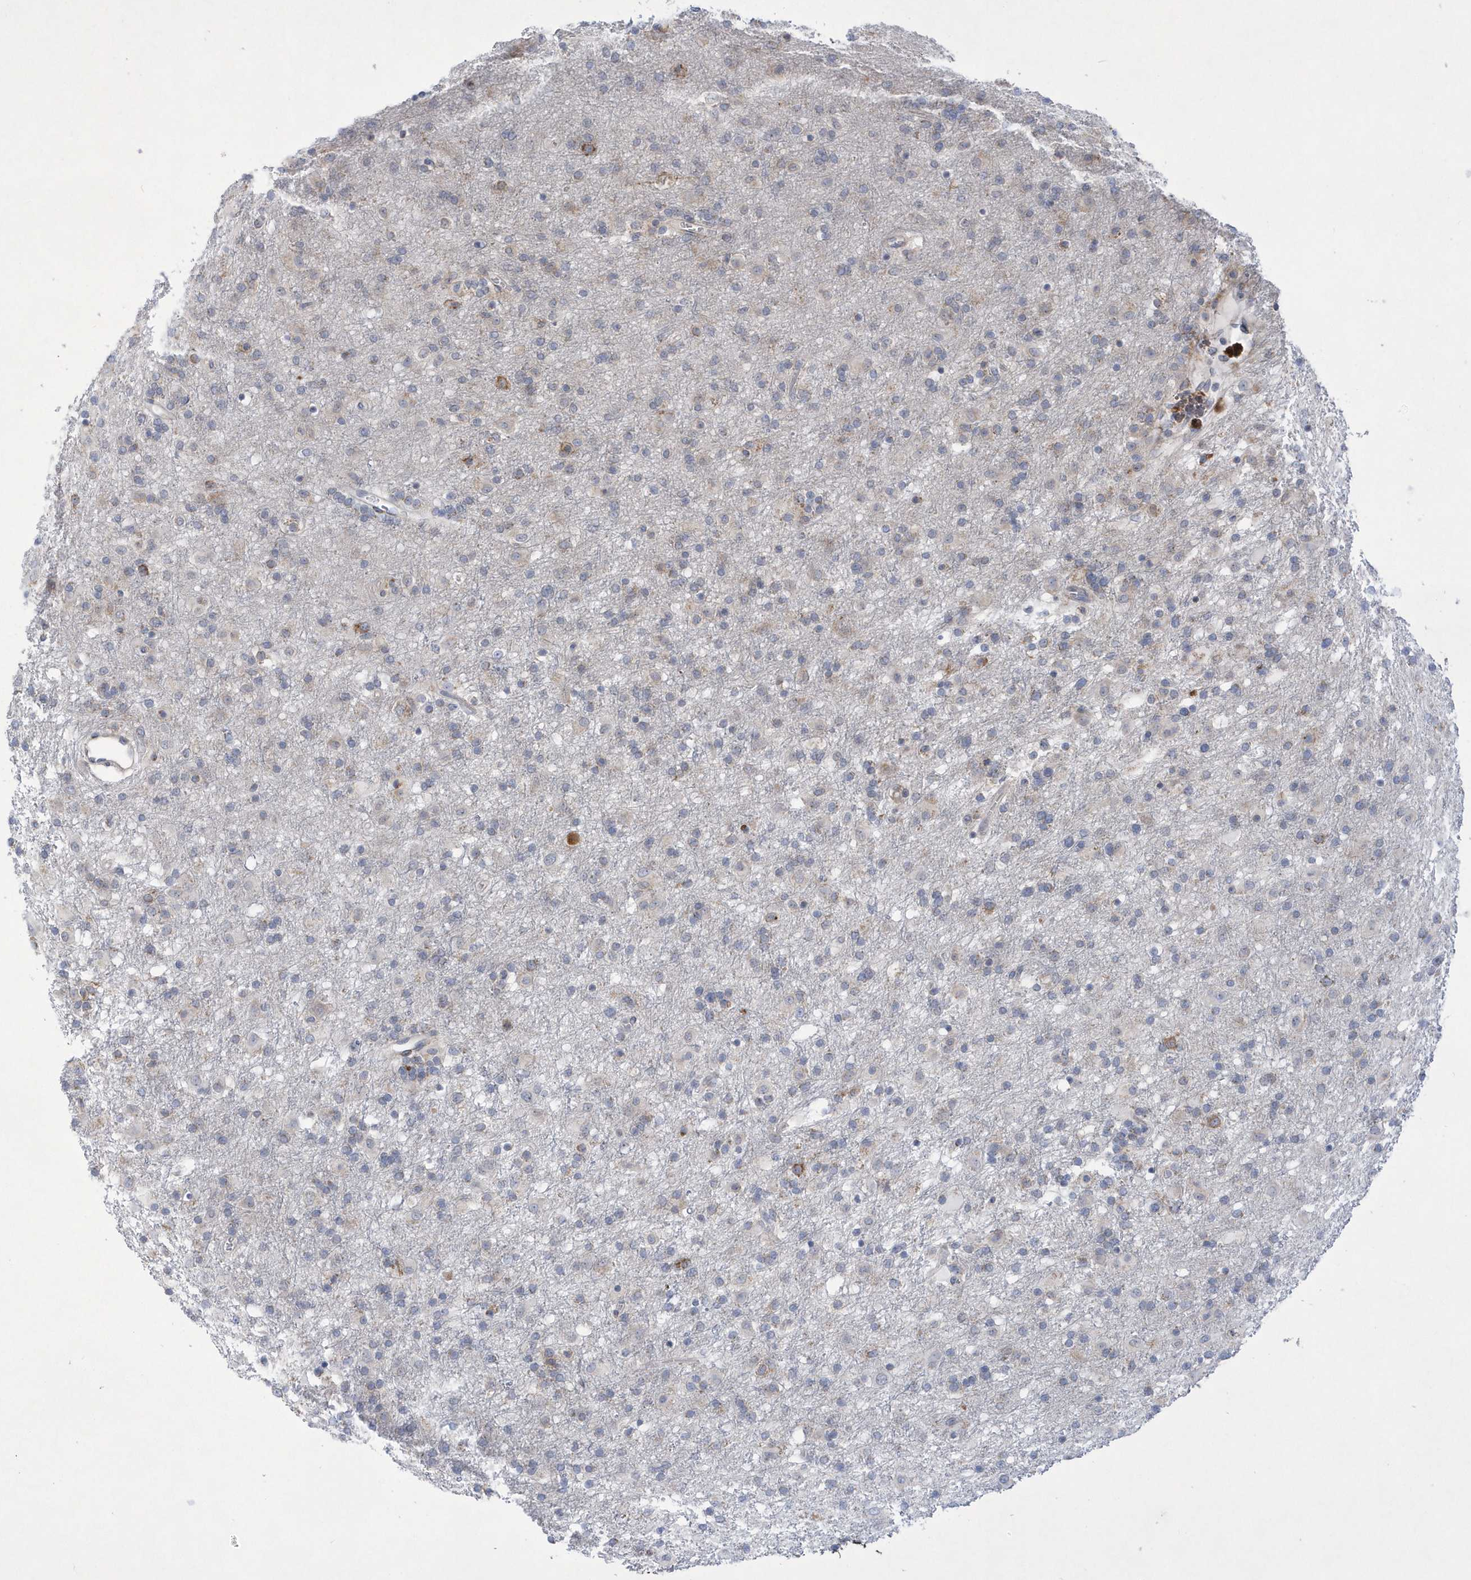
{"staining": {"intensity": "negative", "quantity": "none", "location": "none"}, "tissue": "glioma", "cell_type": "Tumor cells", "image_type": "cancer", "snomed": [{"axis": "morphology", "description": "Glioma, malignant, Low grade"}, {"axis": "topography", "description": "Brain"}], "caption": "The immunohistochemistry image has no significant expression in tumor cells of malignant glioma (low-grade) tissue.", "gene": "MED31", "patient": {"sex": "male", "age": 65}}